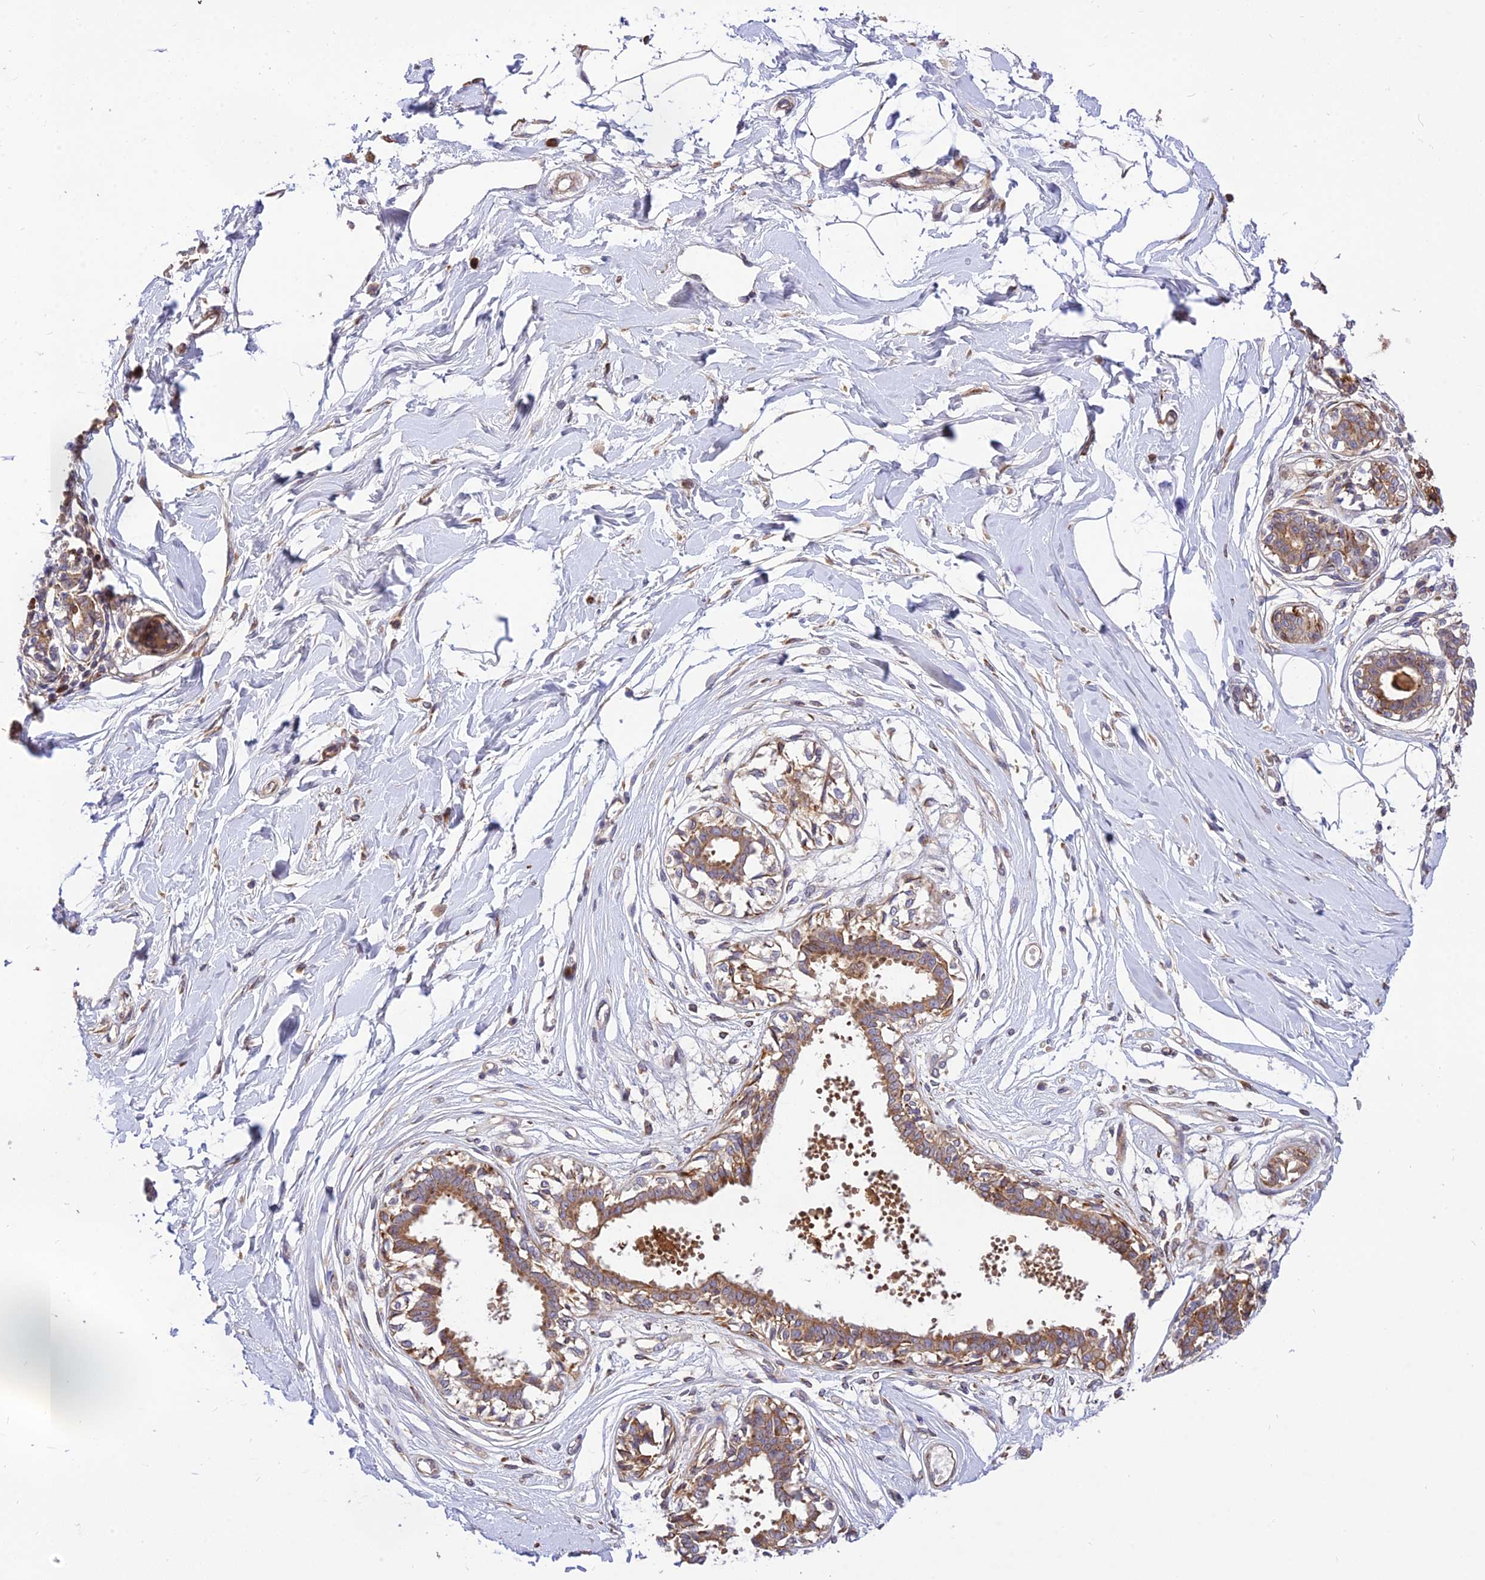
{"staining": {"intensity": "negative", "quantity": "none", "location": "none"}, "tissue": "breast", "cell_type": "Adipocytes", "image_type": "normal", "snomed": [{"axis": "morphology", "description": "Normal tissue, NOS"}, {"axis": "topography", "description": "Breast"}], "caption": "Adipocytes show no significant expression in normal breast. (Brightfield microscopy of DAB immunohistochemistry (IHC) at high magnification).", "gene": "ROCK1", "patient": {"sex": "female", "age": 45}}